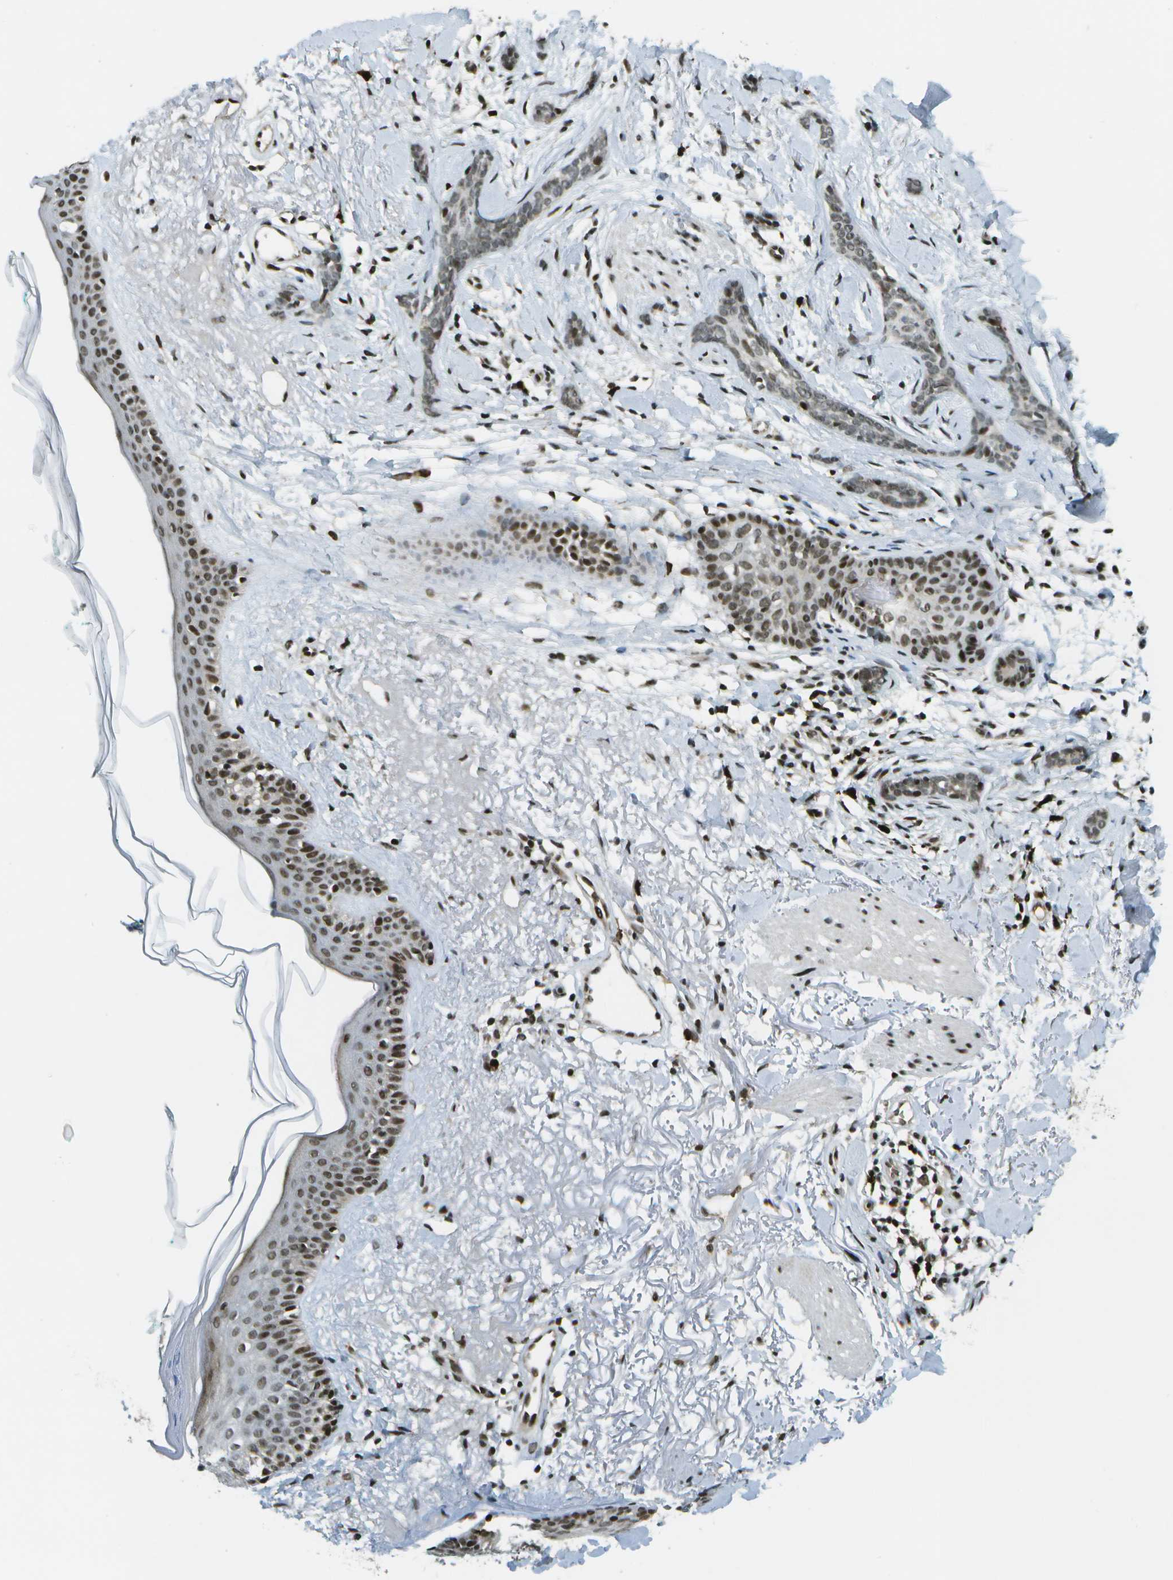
{"staining": {"intensity": "weak", "quantity": "25%-75%", "location": "nuclear"}, "tissue": "skin cancer", "cell_type": "Tumor cells", "image_type": "cancer", "snomed": [{"axis": "morphology", "description": "Basal cell carcinoma"}, {"axis": "morphology", "description": "Adnexal tumor, benign"}, {"axis": "topography", "description": "Skin"}], "caption": "This histopathology image reveals immunohistochemistry staining of skin benign adnexal tumor, with low weak nuclear positivity in about 25%-75% of tumor cells.", "gene": "IRF7", "patient": {"sex": "female", "age": 42}}